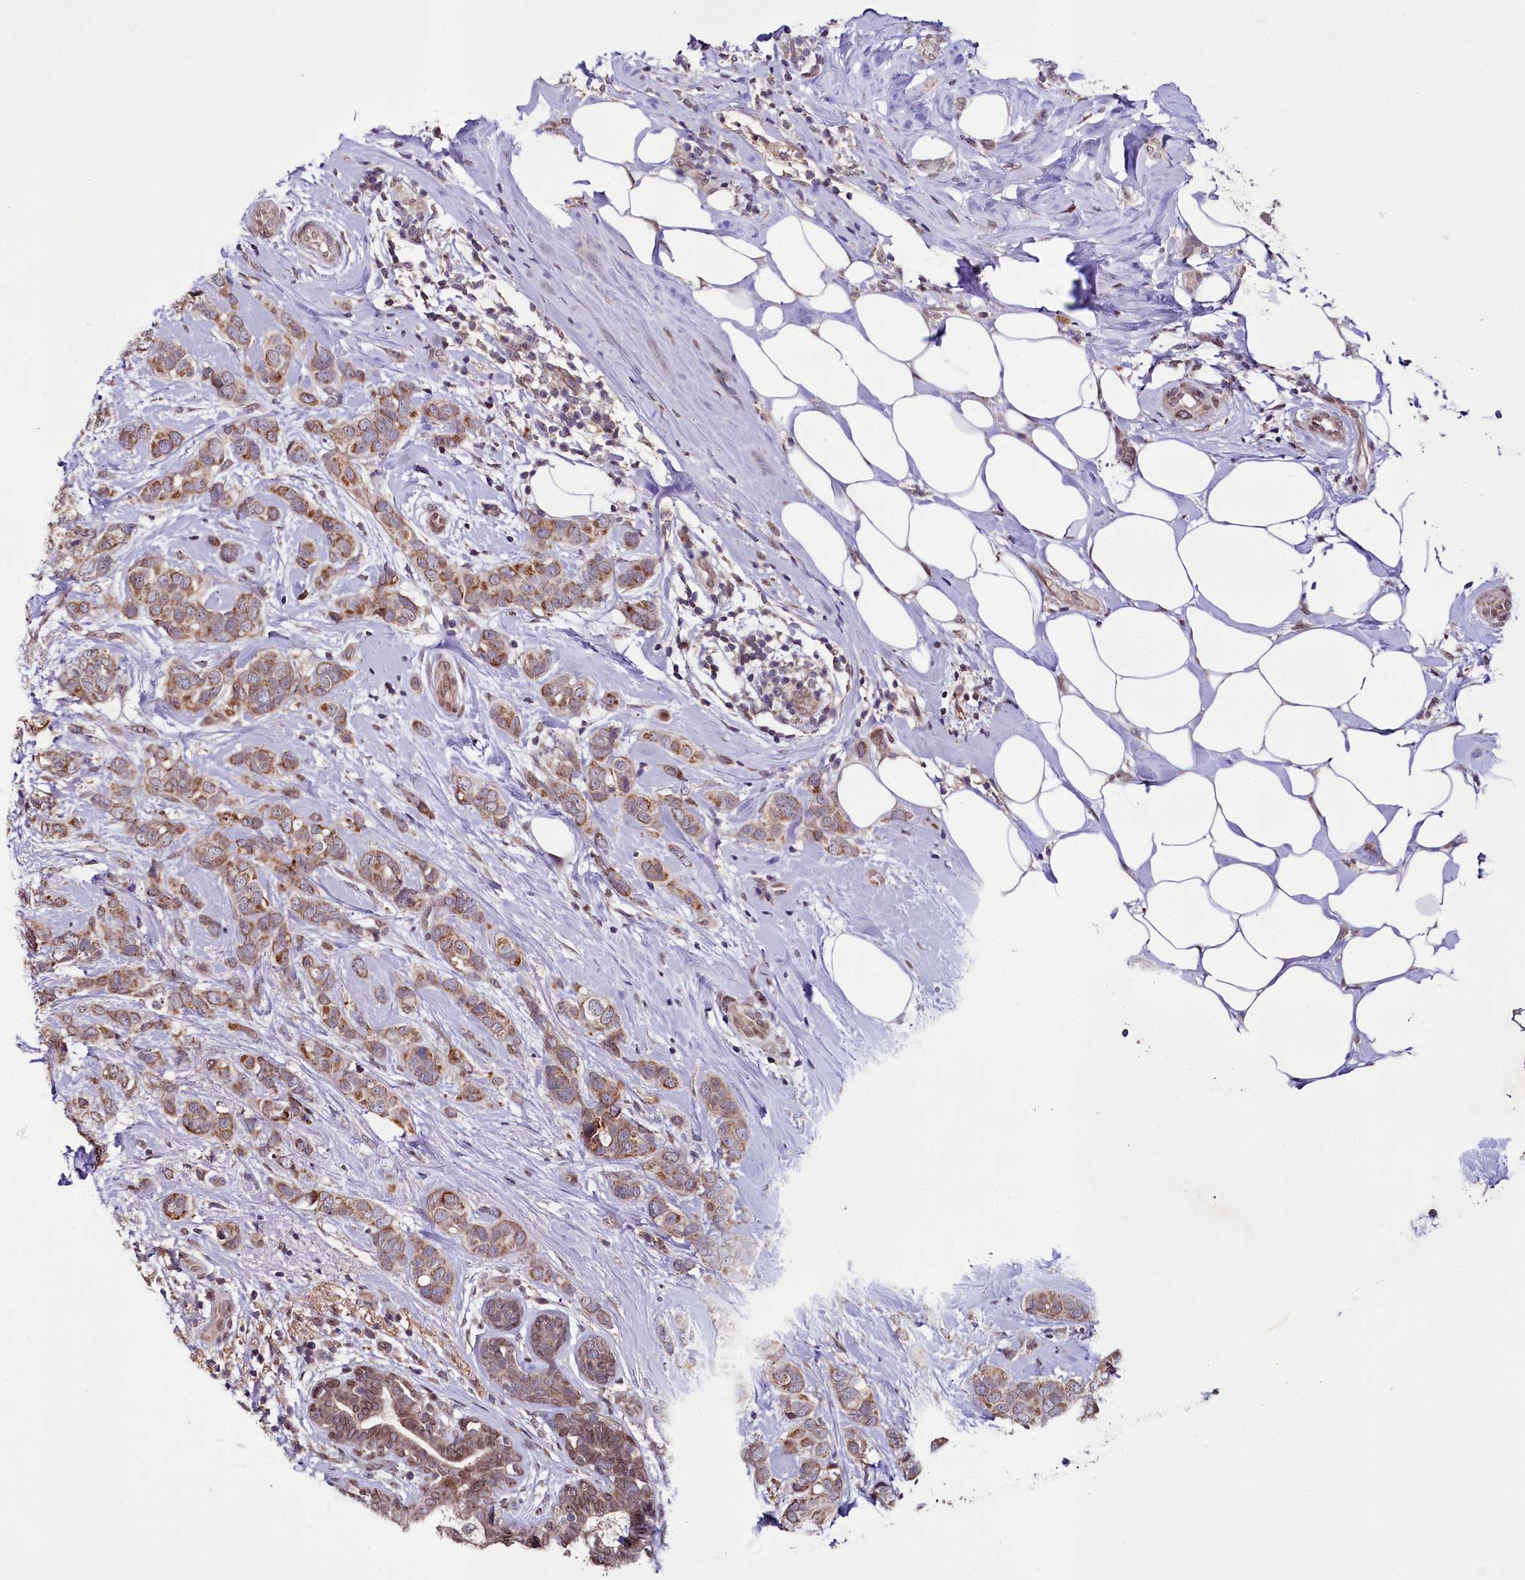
{"staining": {"intensity": "moderate", "quantity": ">75%", "location": "cytoplasmic/membranous"}, "tissue": "breast cancer", "cell_type": "Tumor cells", "image_type": "cancer", "snomed": [{"axis": "morphology", "description": "Lobular carcinoma"}, {"axis": "topography", "description": "Breast"}], "caption": "Moderate cytoplasmic/membranous protein staining is appreciated in about >75% of tumor cells in breast cancer. The protein is stained brown, and the nuclei are stained in blue (DAB IHC with brightfield microscopy, high magnification).", "gene": "ZNF226", "patient": {"sex": "female", "age": 51}}